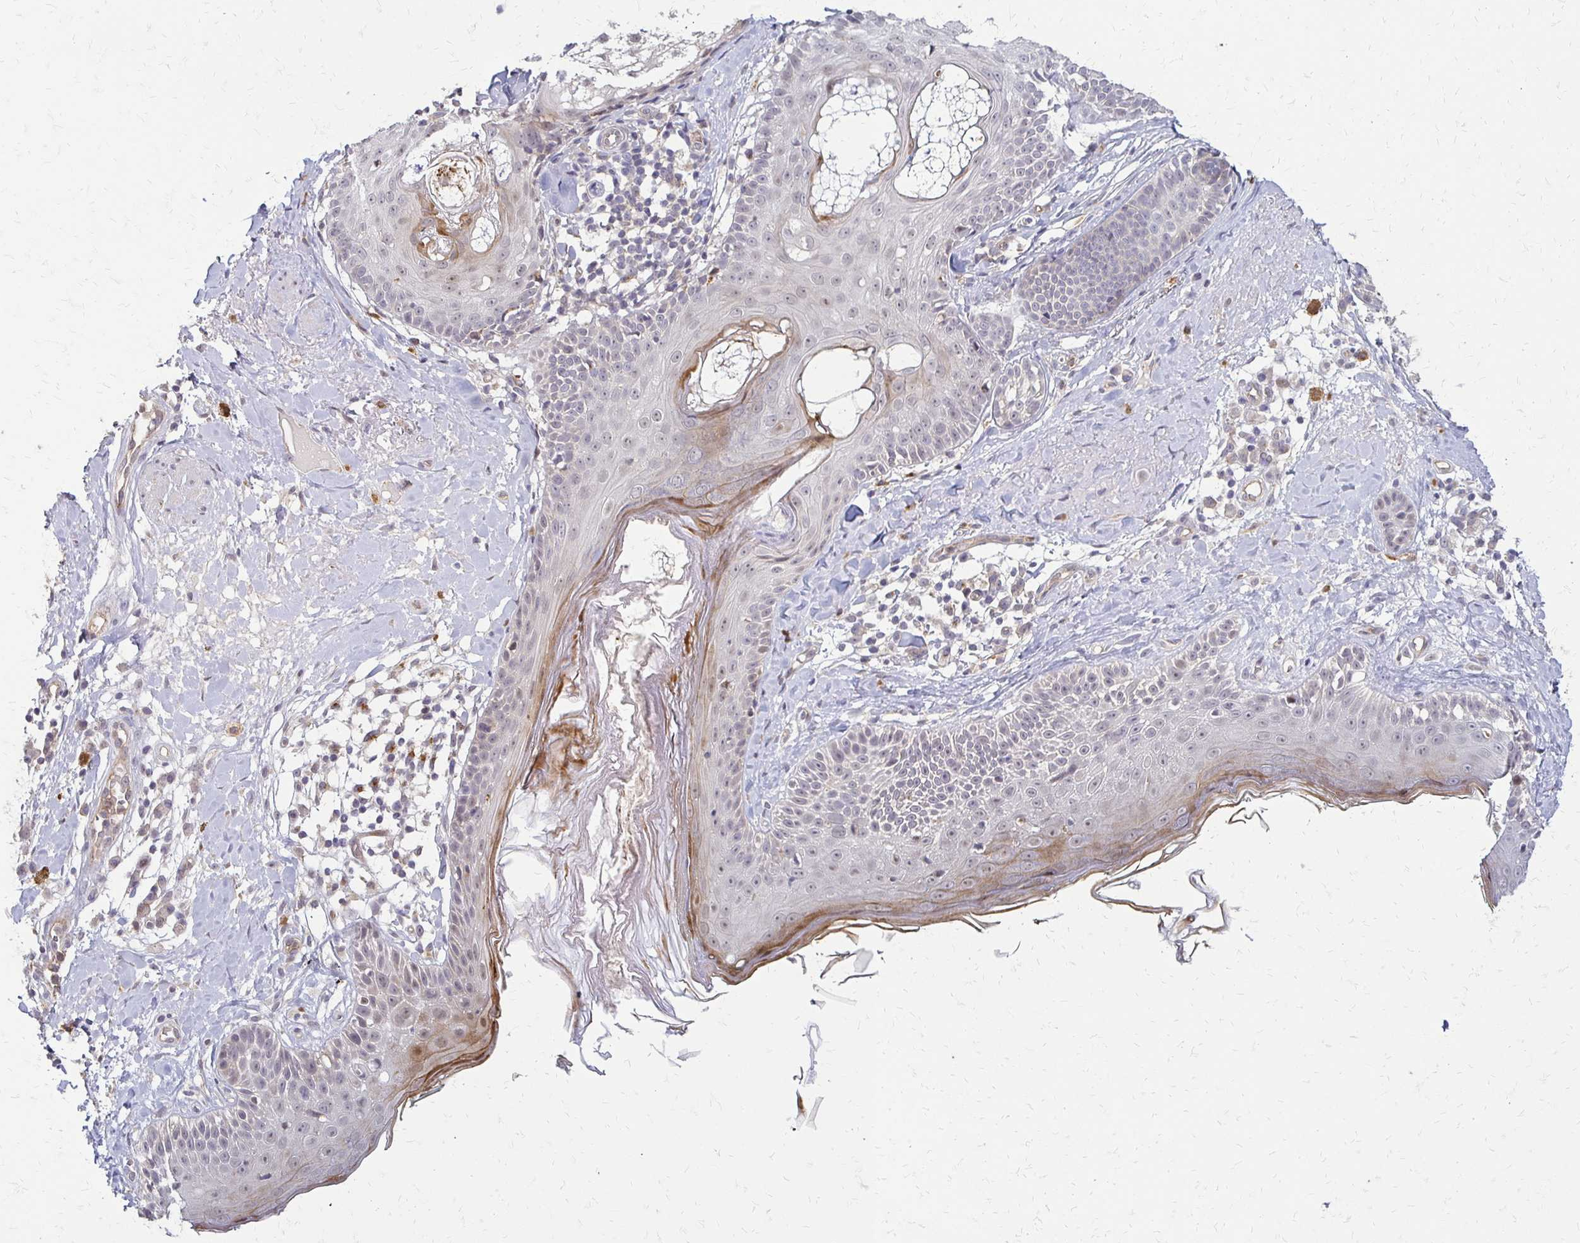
{"staining": {"intensity": "negative", "quantity": "none", "location": "none"}, "tissue": "skin", "cell_type": "Fibroblasts", "image_type": "normal", "snomed": [{"axis": "morphology", "description": "Normal tissue, NOS"}, {"axis": "topography", "description": "Skin"}], "caption": "Image shows no significant protein expression in fibroblasts of unremarkable skin. Brightfield microscopy of immunohistochemistry stained with DAB (3,3'-diaminobenzidine) (brown) and hematoxylin (blue), captured at high magnification.", "gene": "SLC9A9", "patient": {"sex": "male", "age": 73}}